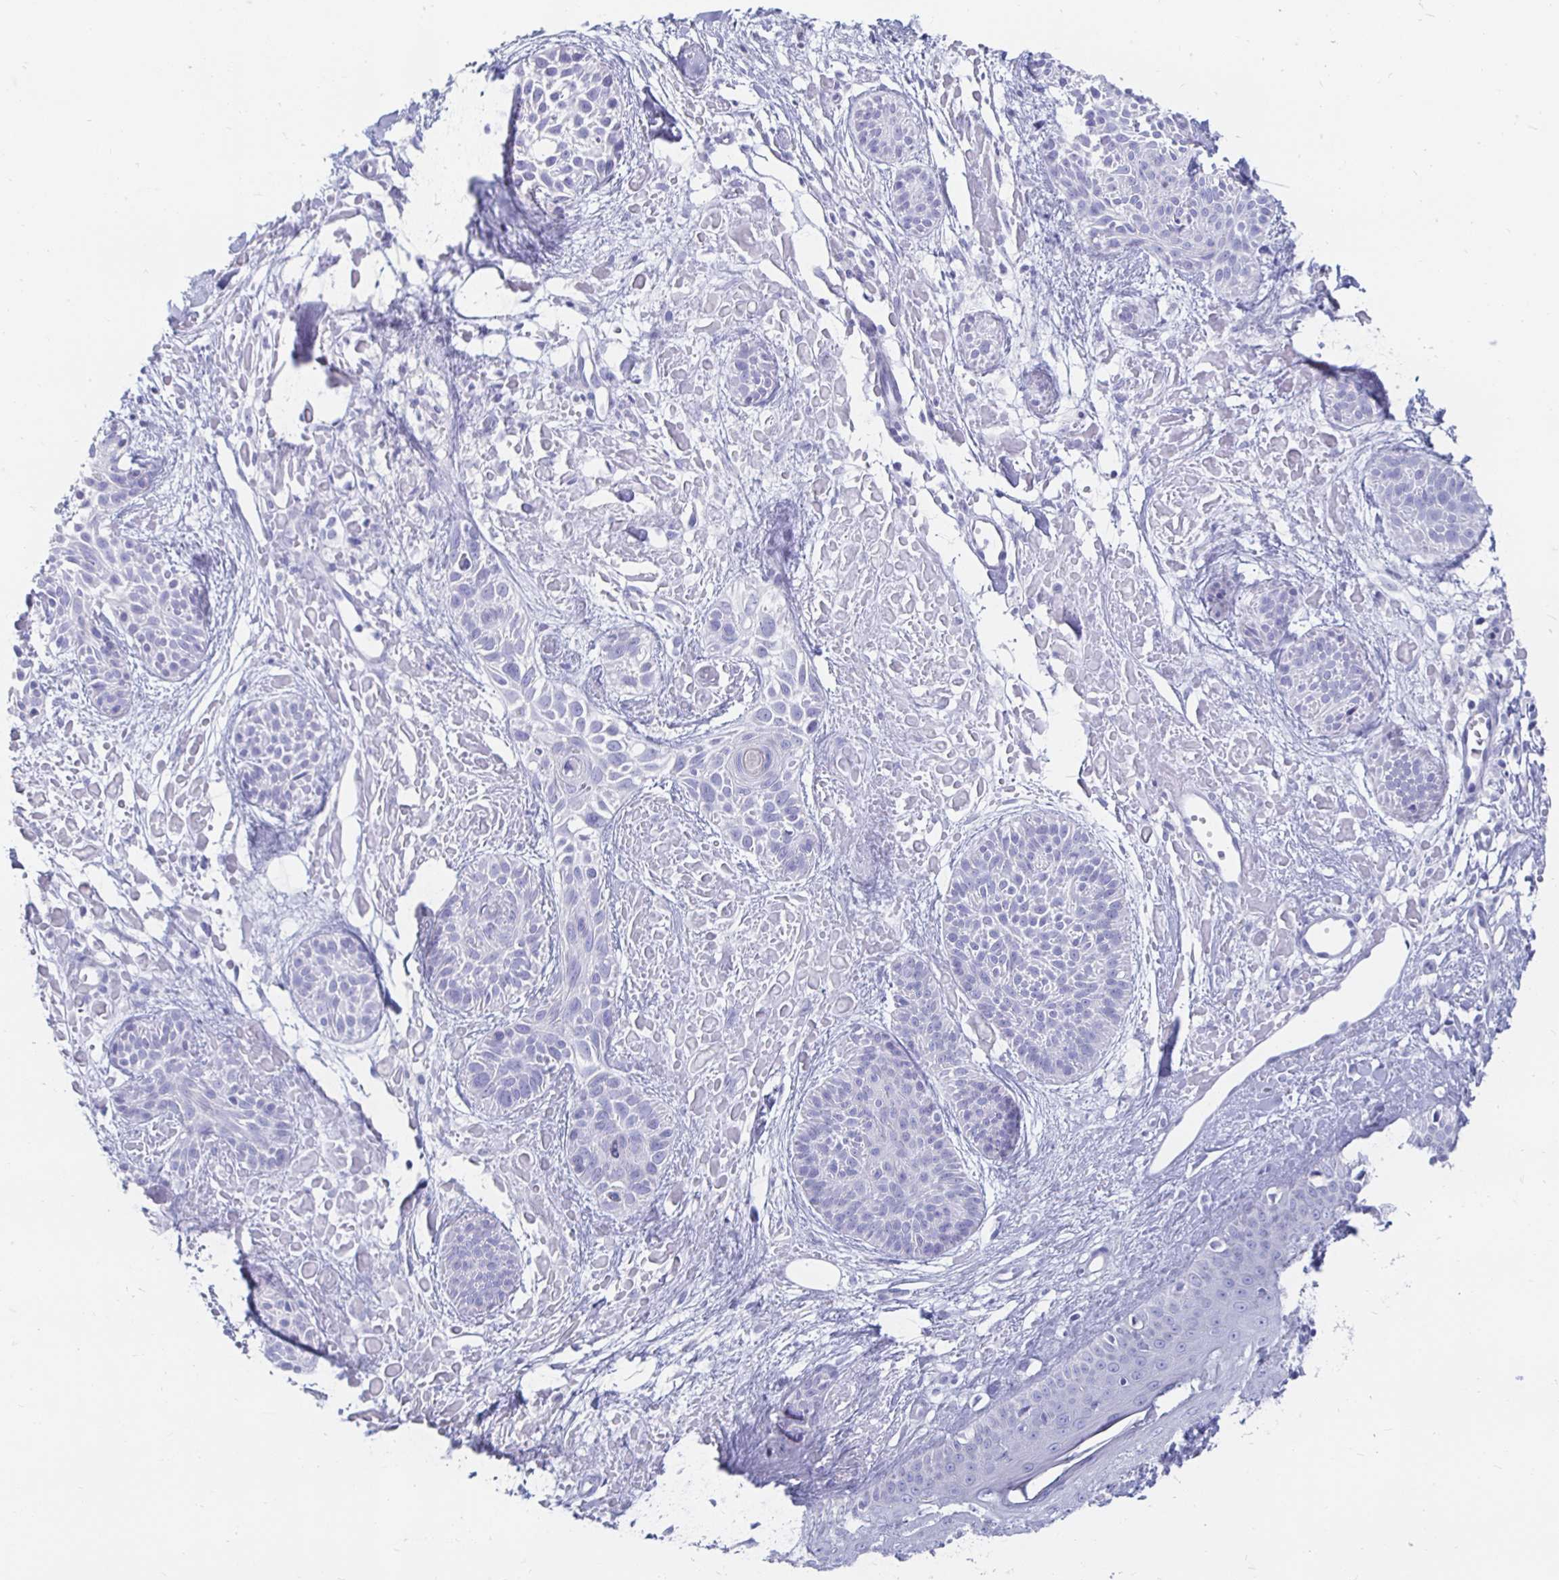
{"staining": {"intensity": "negative", "quantity": "none", "location": "none"}, "tissue": "skin cancer", "cell_type": "Tumor cells", "image_type": "cancer", "snomed": [{"axis": "morphology", "description": "Basal cell carcinoma"}, {"axis": "topography", "description": "Skin"}], "caption": "DAB immunohistochemical staining of skin cancer shows no significant expression in tumor cells. The staining is performed using DAB brown chromogen with nuclei counter-stained in using hematoxylin.", "gene": "PEG10", "patient": {"sex": "female", "age": 78}}